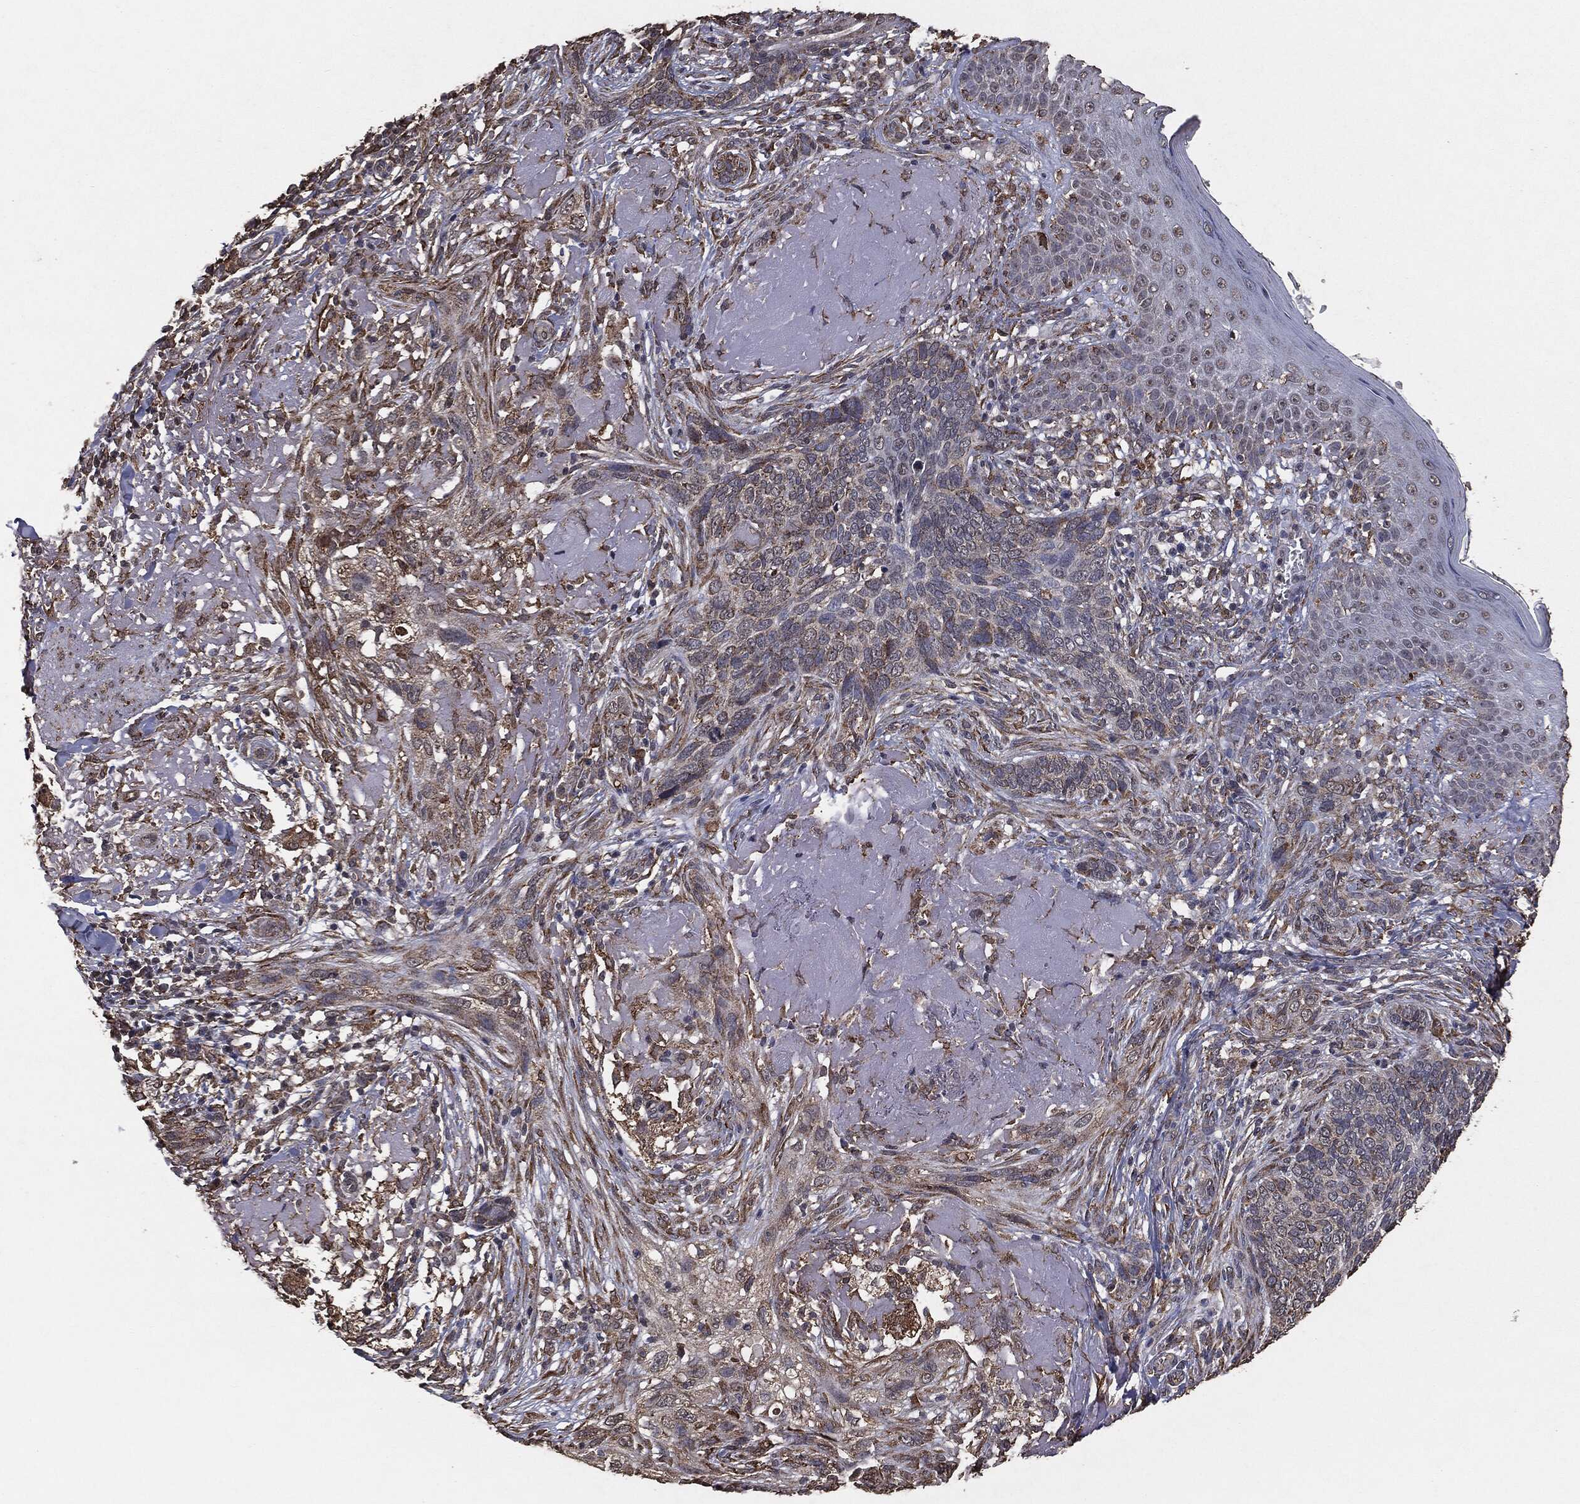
{"staining": {"intensity": "negative", "quantity": "none", "location": "none"}, "tissue": "skin cancer", "cell_type": "Tumor cells", "image_type": "cancer", "snomed": [{"axis": "morphology", "description": "Basal cell carcinoma"}, {"axis": "topography", "description": "Skin"}], "caption": "There is no significant positivity in tumor cells of skin cancer. (Brightfield microscopy of DAB IHC at high magnification).", "gene": "MTOR", "patient": {"sex": "male", "age": 91}}